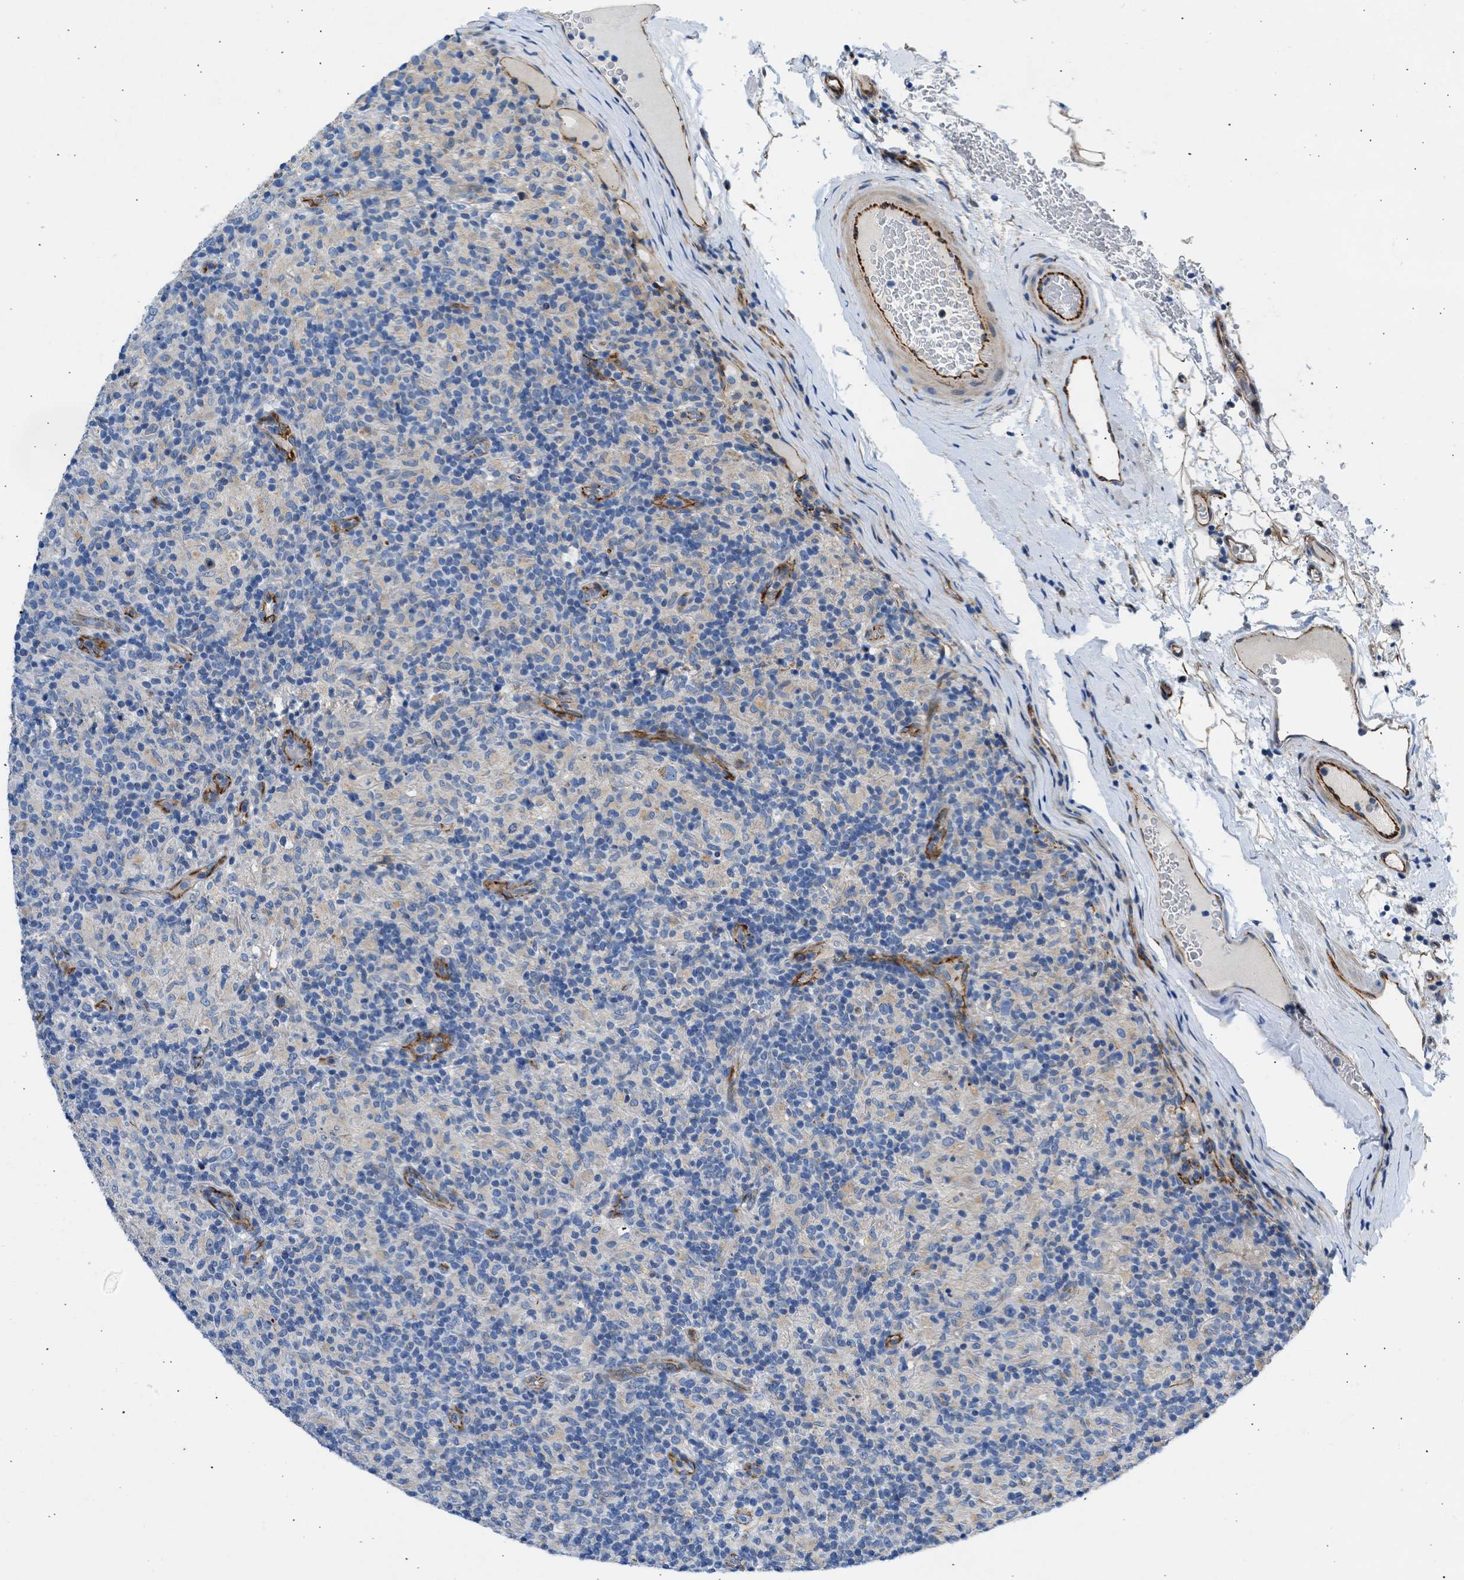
{"staining": {"intensity": "negative", "quantity": "none", "location": "none"}, "tissue": "lymphoma", "cell_type": "Tumor cells", "image_type": "cancer", "snomed": [{"axis": "morphology", "description": "Hodgkin's disease, NOS"}, {"axis": "topography", "description": "Lymph node"}], "caption": "An immunohistochemistry (IHC) photomicrograph of lymphoma is shown. There is no staining in tumor cells of lymphoma. Brightfield microscopy of IHC stained with DAB (3,3'-diaminobenzidine) (brown) and hematoxylin (blue), captured at high magnification.", "gene": "ULK4", "patient": {"sex": "male", "age": 70}}